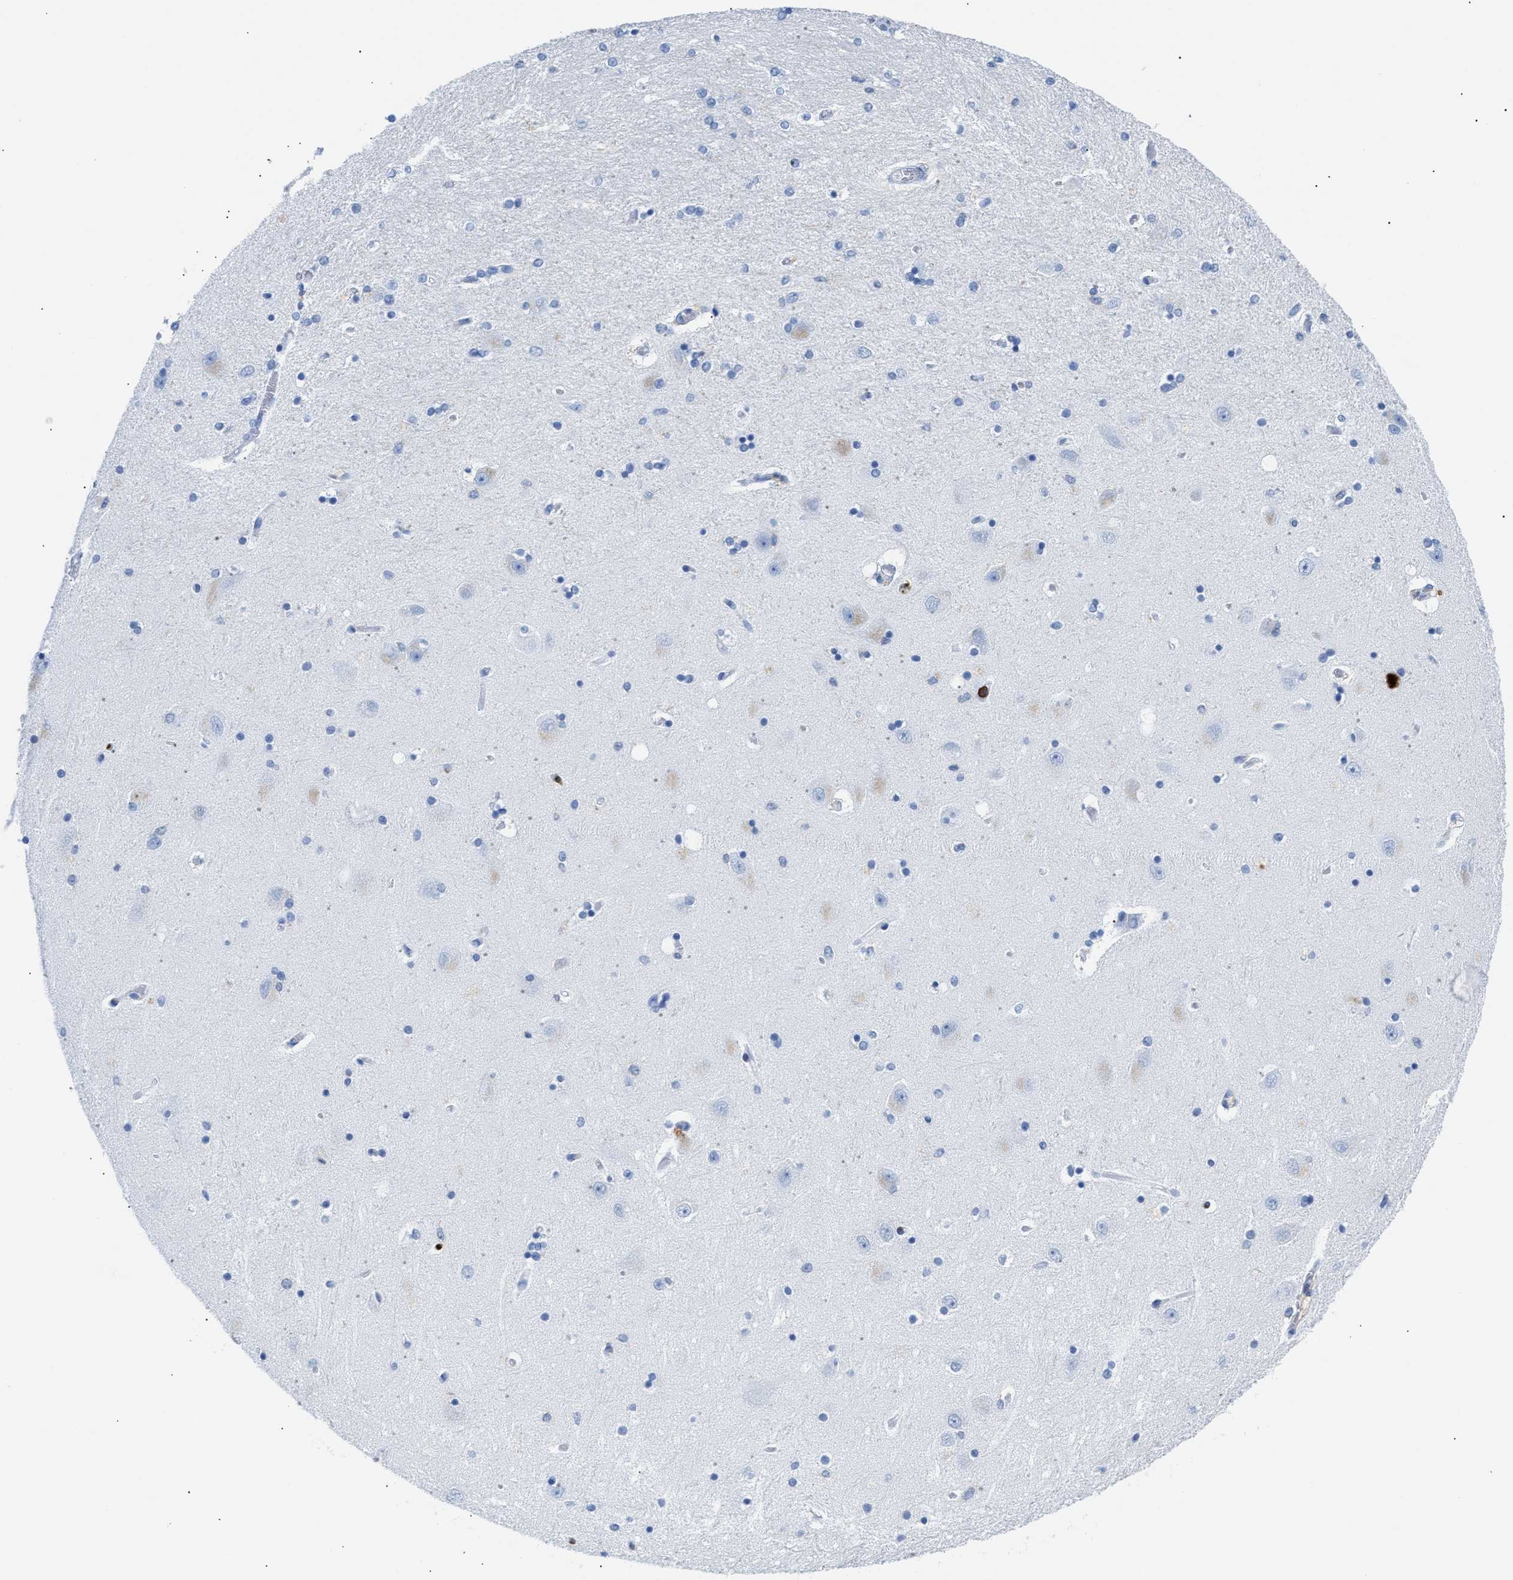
{"staining": {"intensity": "negative", "quantity": "none", "location": "none"}, "tissue": "hippocampus", "cell_type": "Glial cells", "image_type": "normal", "snomed": [{"axis": "morphology", "description": "Normal tissue, NOS"}, {"axis": "topography", "description": "Hippocampus"}], "caption": "Immunohistochemical staining of unremarkable hippocampus reveals no significant staining in glial cells.", "gene": "LCP1", "patient": {"sex": "female", "age": 54}}